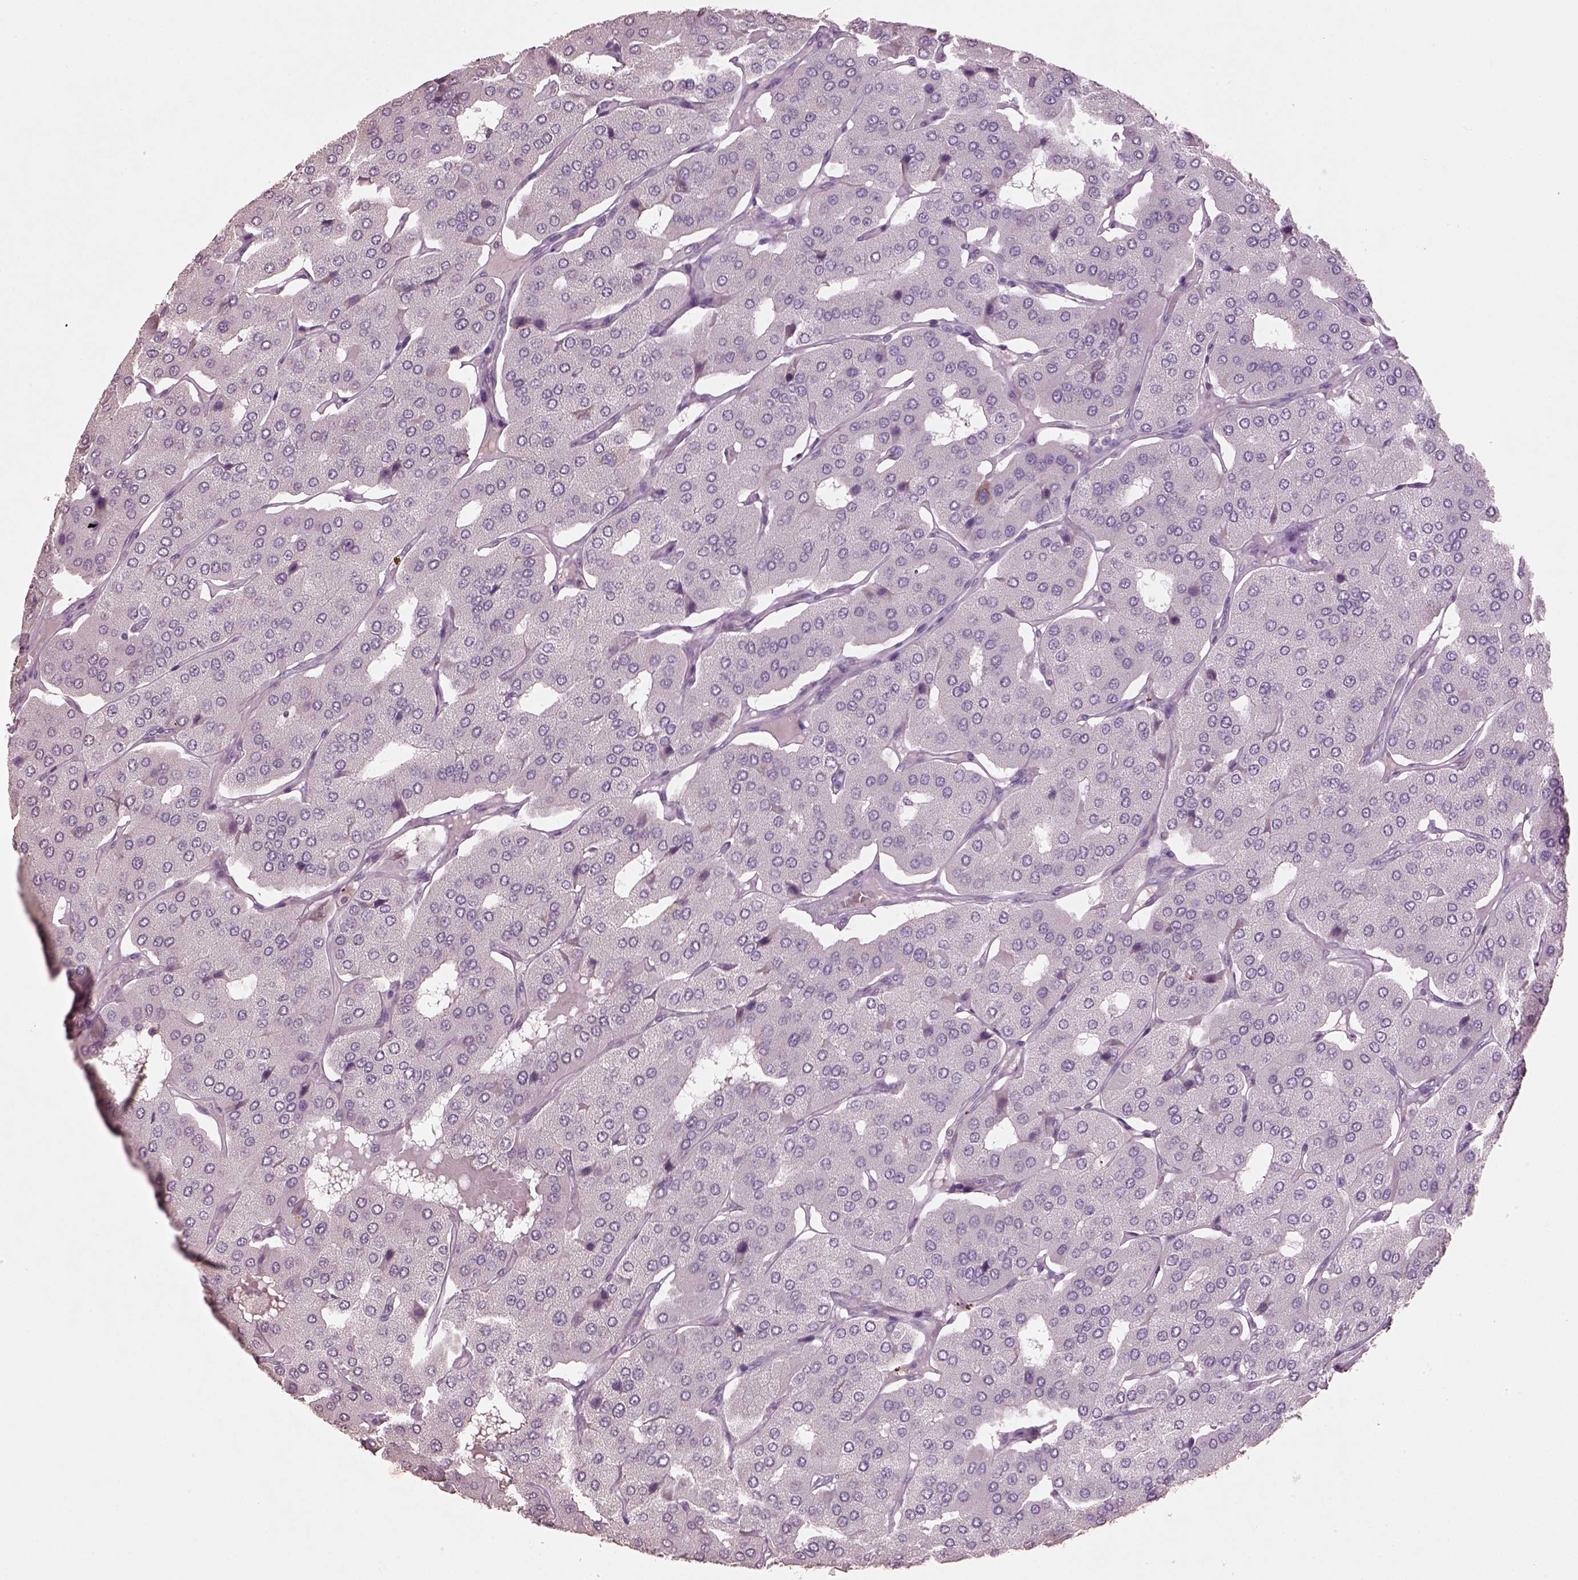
{"staining": {"intensity": "negative", "quantity": "none", "location": "none"}, "tissue": "parathyroid gland", "cell_type": "Glandular cells", "image_type": "normal", "snomed": [{"axis": "morphology", "description": "Normal tissue, NOS"}, {"axis": "morphology", "description": "Adenoma, NOS"}, {"axis": "topography", "description": "Parathyroid gland"}], "caption": "Image shows no protein positivity in glandular cells of normal parathyroid gland.", "gene": "KCNIP3", "patient": {"sex": "female", "age": 86}}